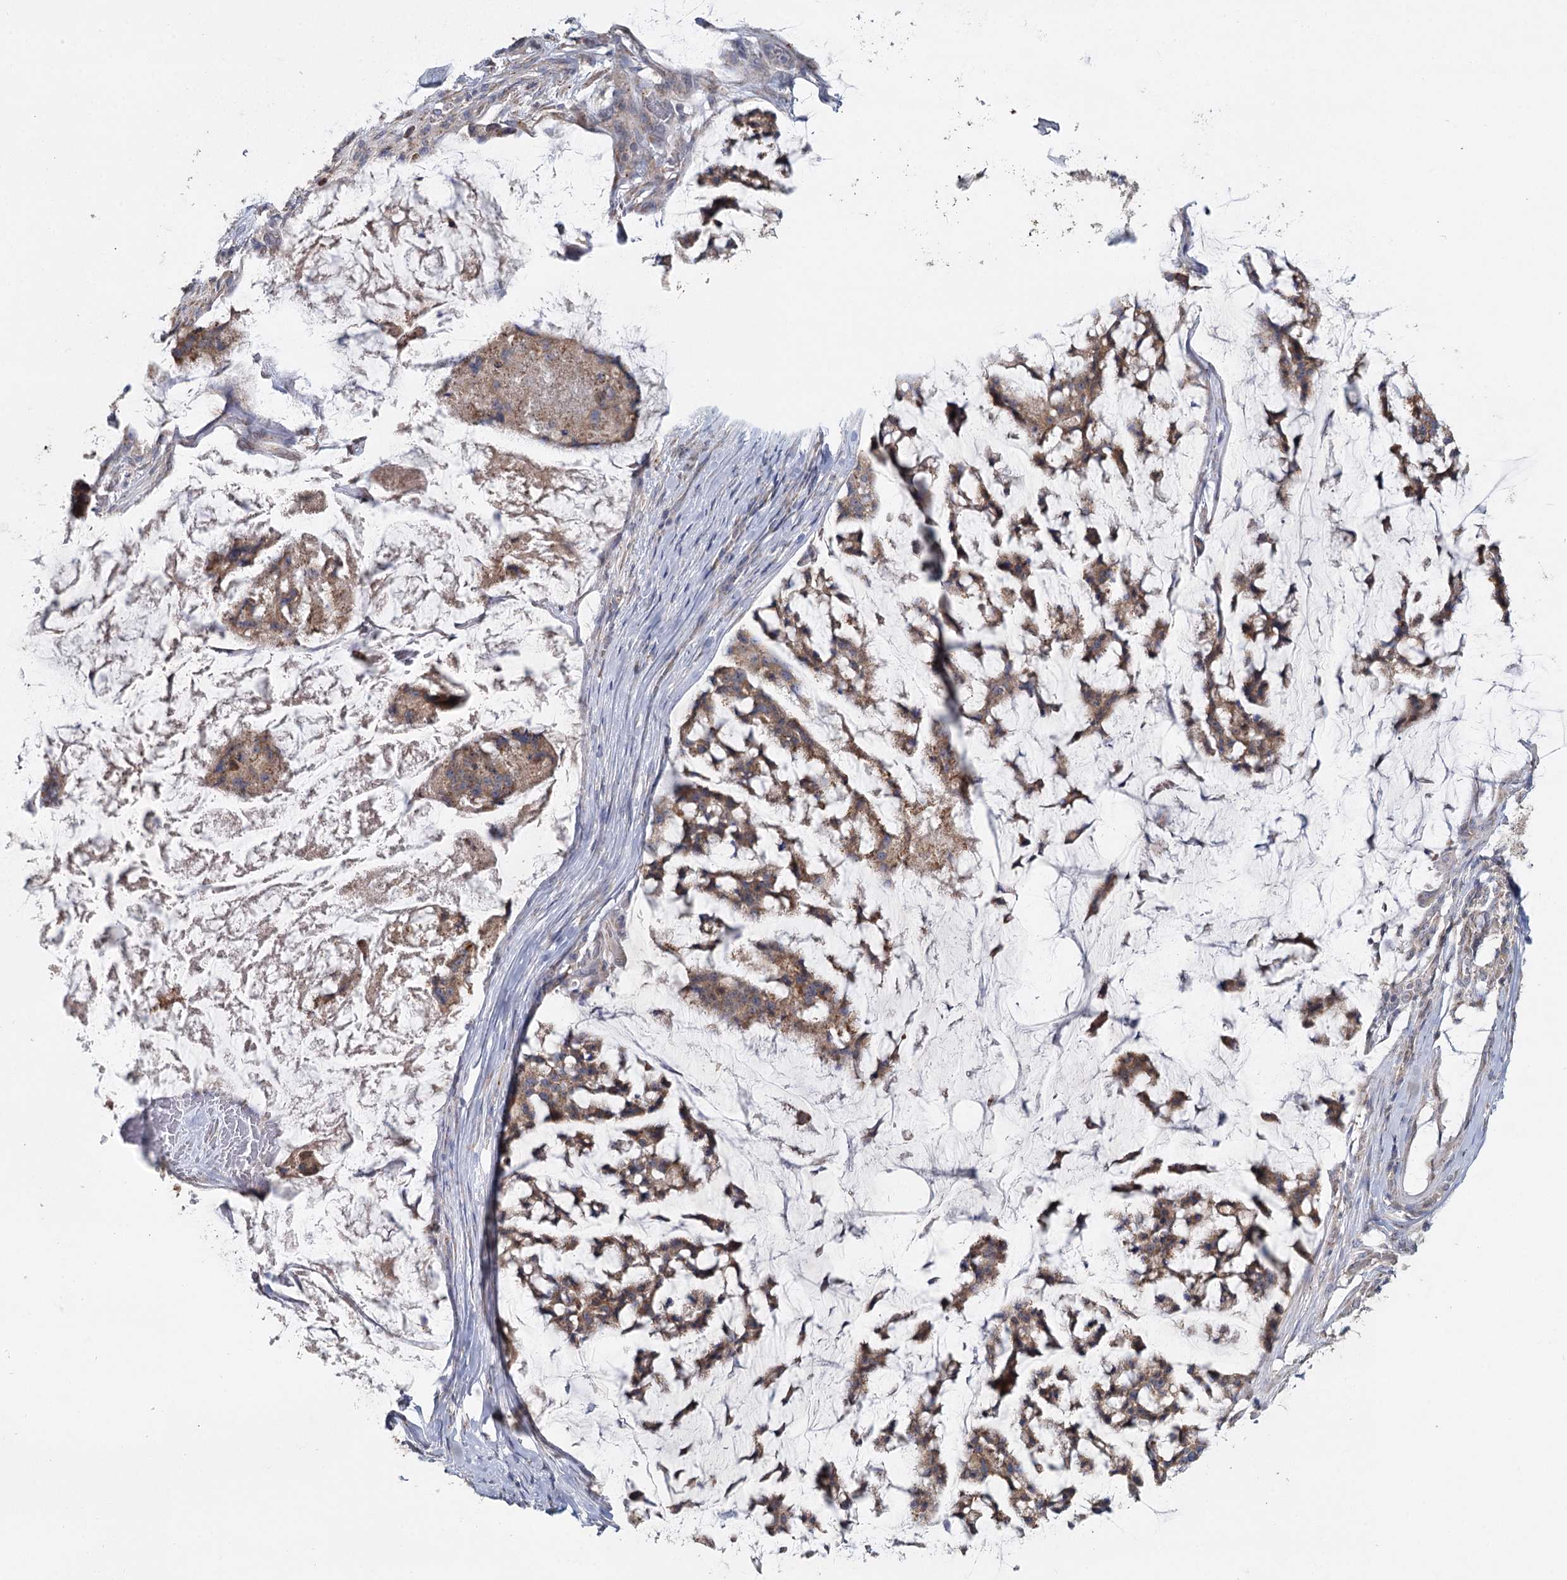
{"staining": {"intensity": "moderate", "quantity": ">75%", "location": "cytoplasmic/membranous"}, "tissue": "stomach cancer", "cell_type": "Tumor cells", "image_type": "cancer", "snomed": [{"axis": "morphology", "description": "Adenocarcinoma, NOS"}, {"axis": "topography", "description": "Stomach, lower"}], "caption": "The photomicrograph demonstrates a brown stain indicating the presence of a protein in the cytoplasmic/membranous of tumor cells in stomach adenocarcinoma.", "gene": "ACOX2", "patient": {"sex": "male", "age": 67}}